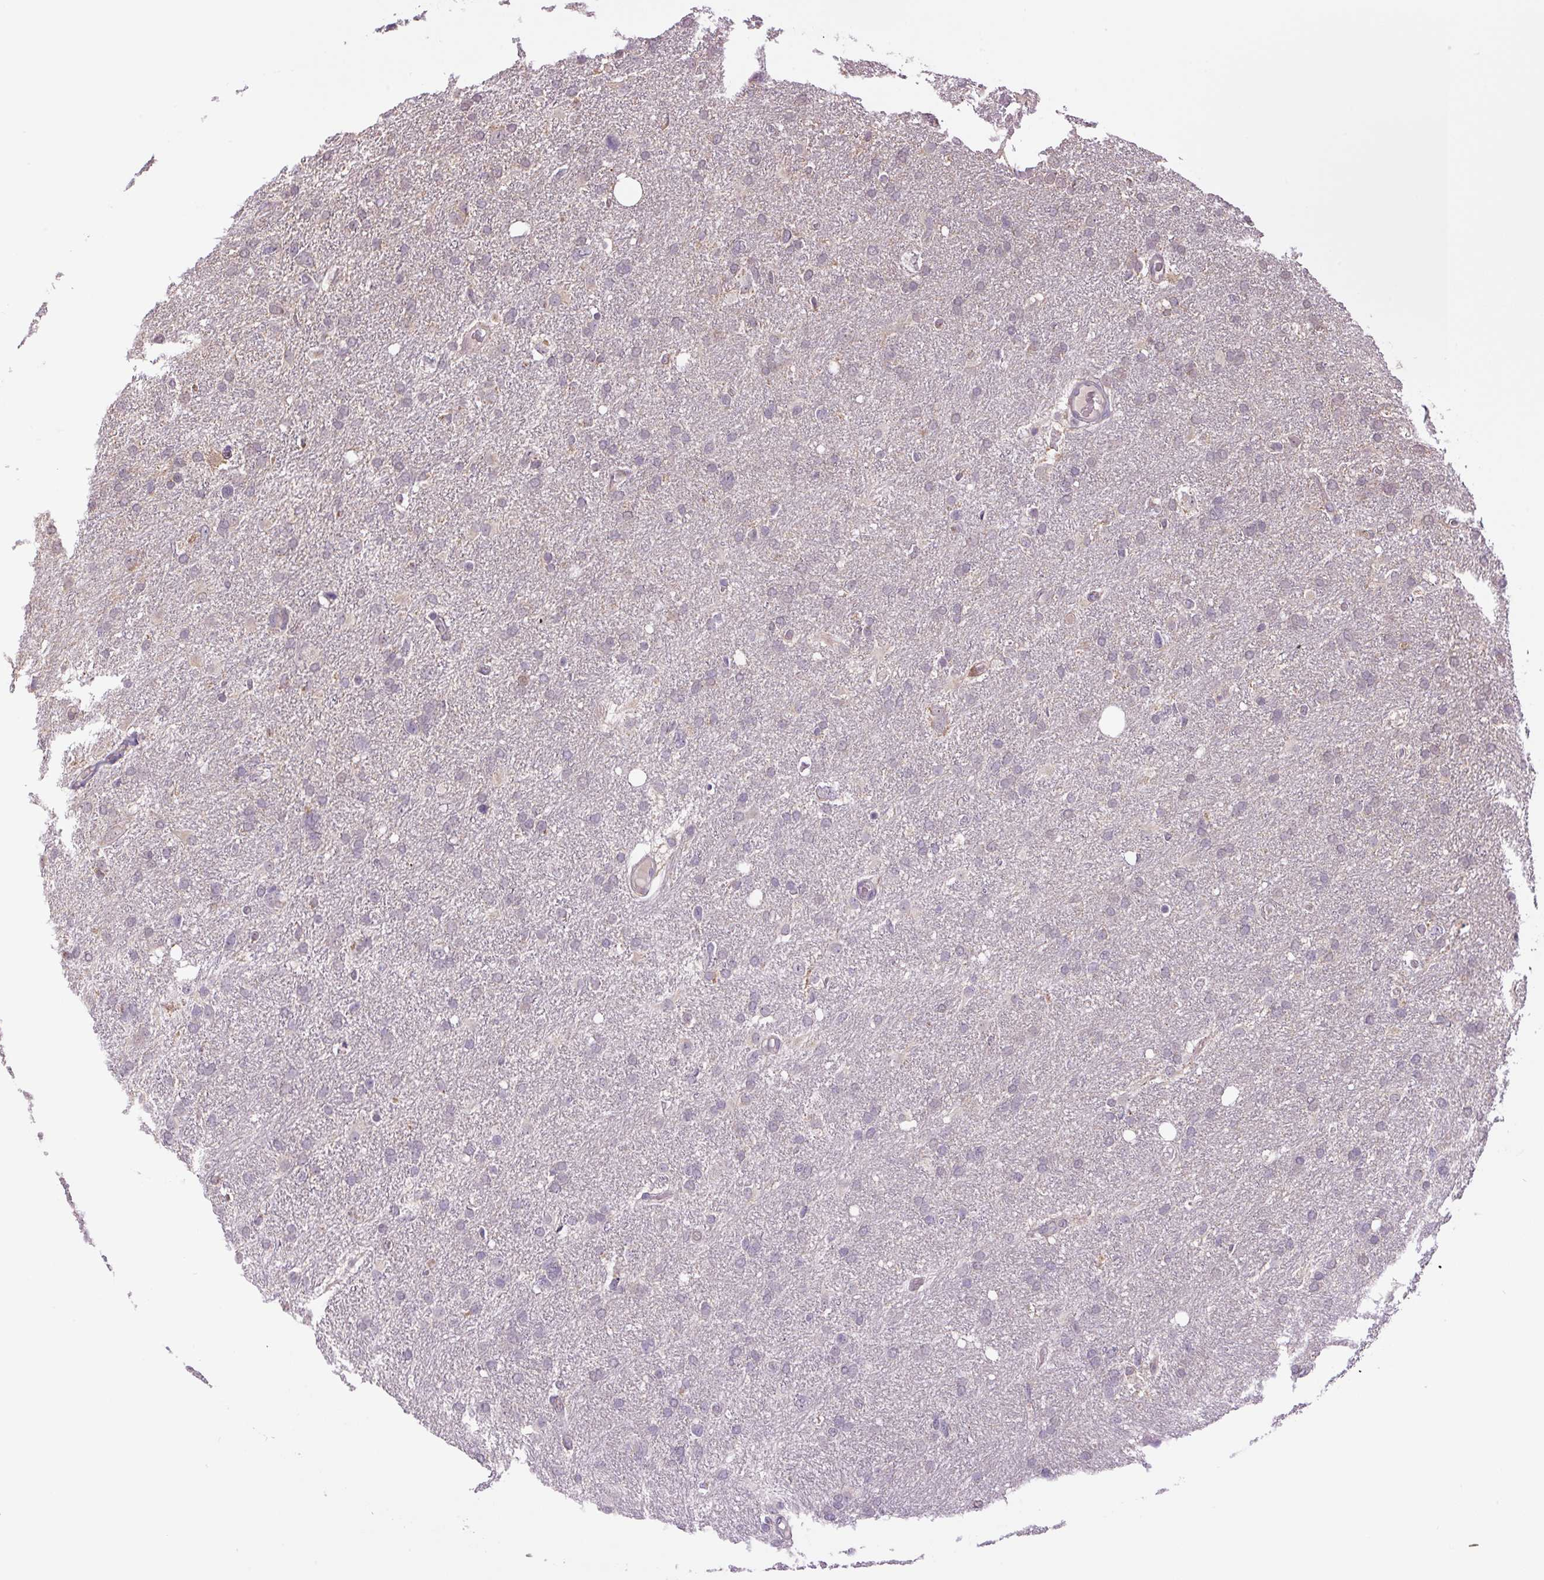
{"staining": {"intensity": "weak", "quantity": "<25%", "location": "nuclear"}, "tissue": "glioma", "cell_type": "Tumor cells", "image_type": "cancer", "snomed": [{"axis": "morphology", "description": "Glioma, malignant, High grade"}, {"axis": "topography", "description": "Brain"}], "caption": "A micrograph of human glioma is negative for staining in tumor cells.", "gene": "SGF29", "patient": {"sex": "male", "age": 61}}